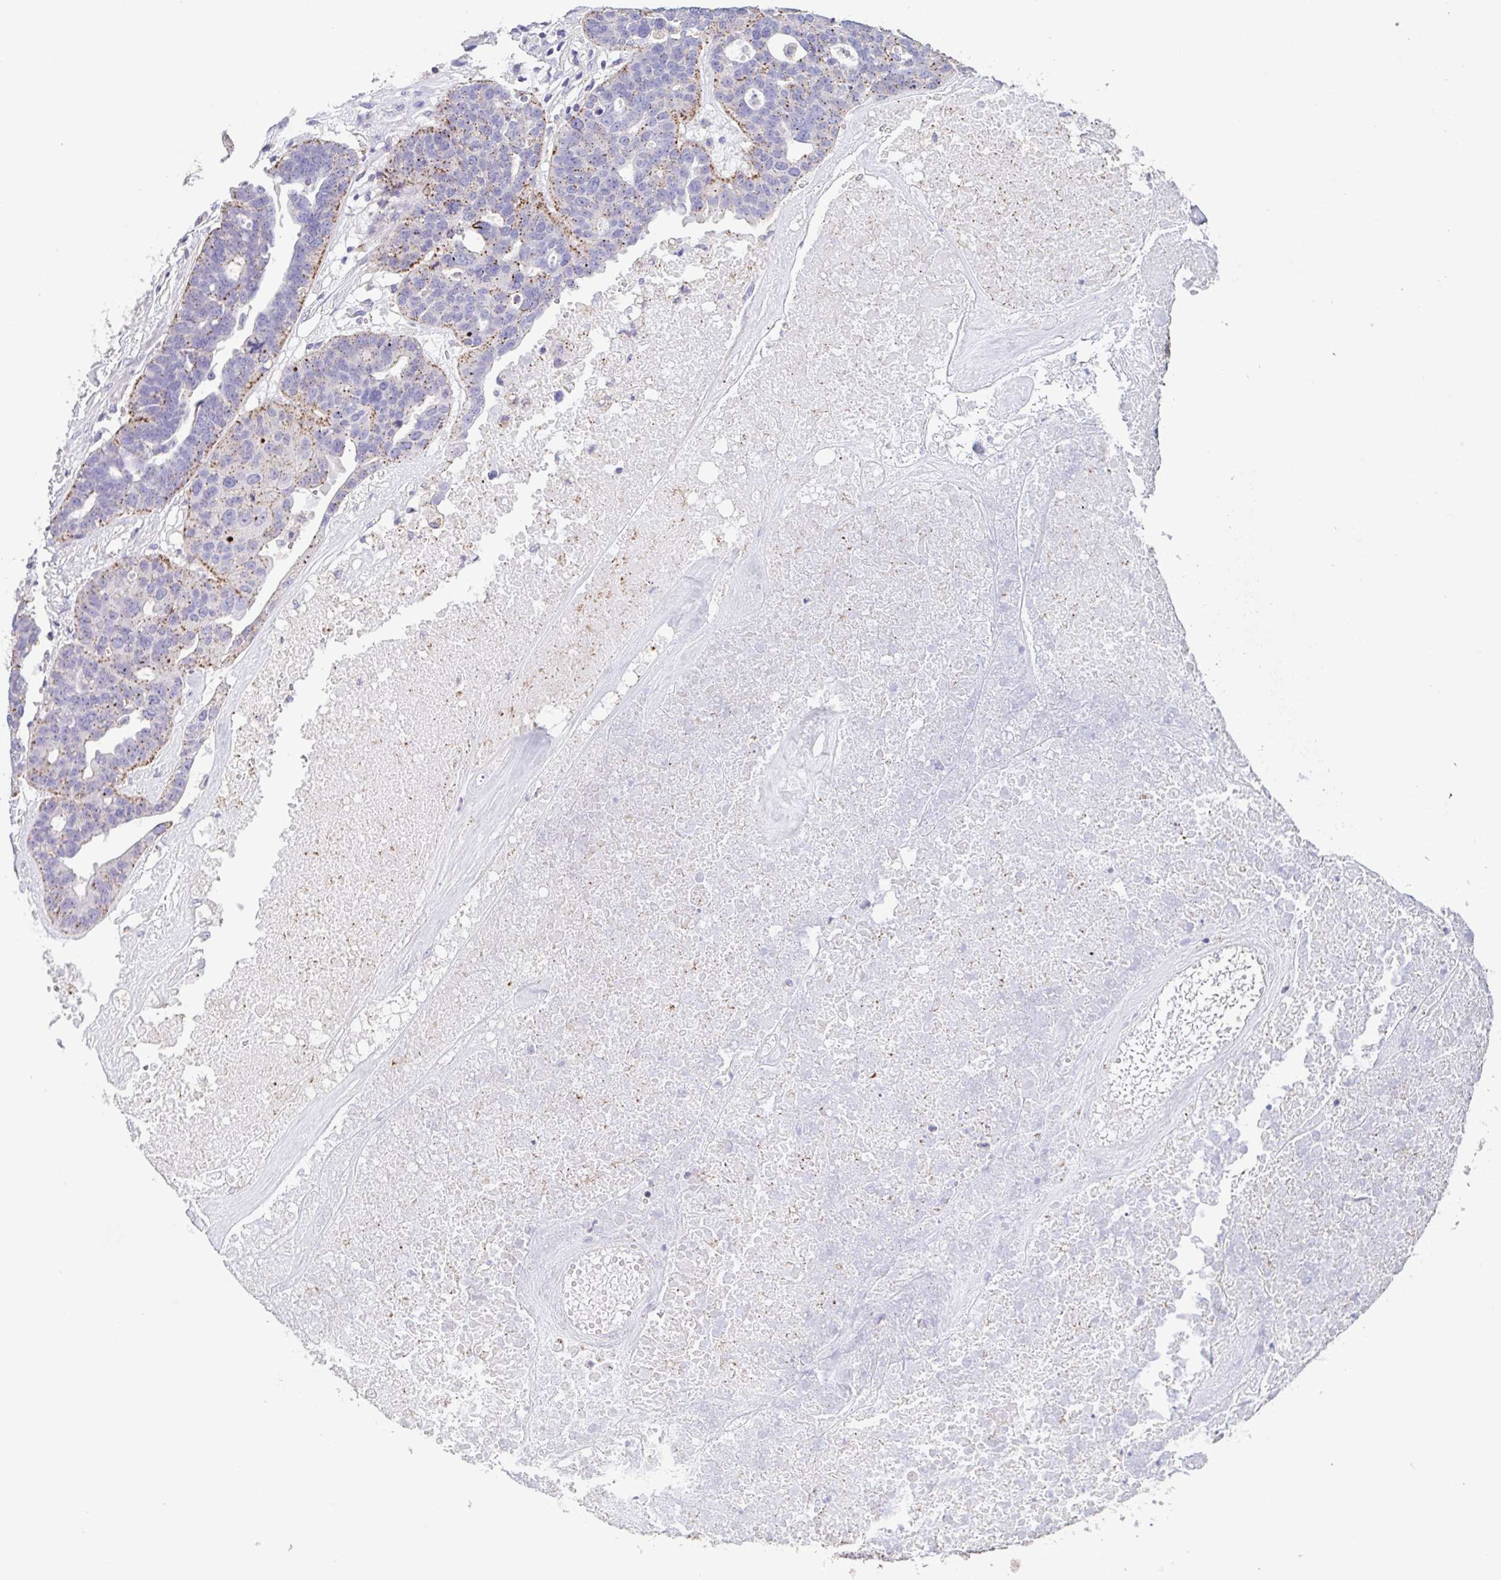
{"staining": {"intensity": "moderate", "quantity": ">75%", "location": "cytoplasmic/membranous"}, "tissue": "ovarian cancer", "cell_type": "Tumor cells", "image_type": "cancer", "snomed": [{"axis": "morphology", "description": "Cystadenocarcinoma, serous, NOS"}, {"axis": "topography", "description": "Ovary"}], "caption": "Moderate cytoplasmic/membranous positivity for a protein is seen in about >75% of tumor cells of ovarian serous cystadenocarcinoma using IHC.", "gene": "CHMP5", "patient": {"sex": "female", "age": 59}}